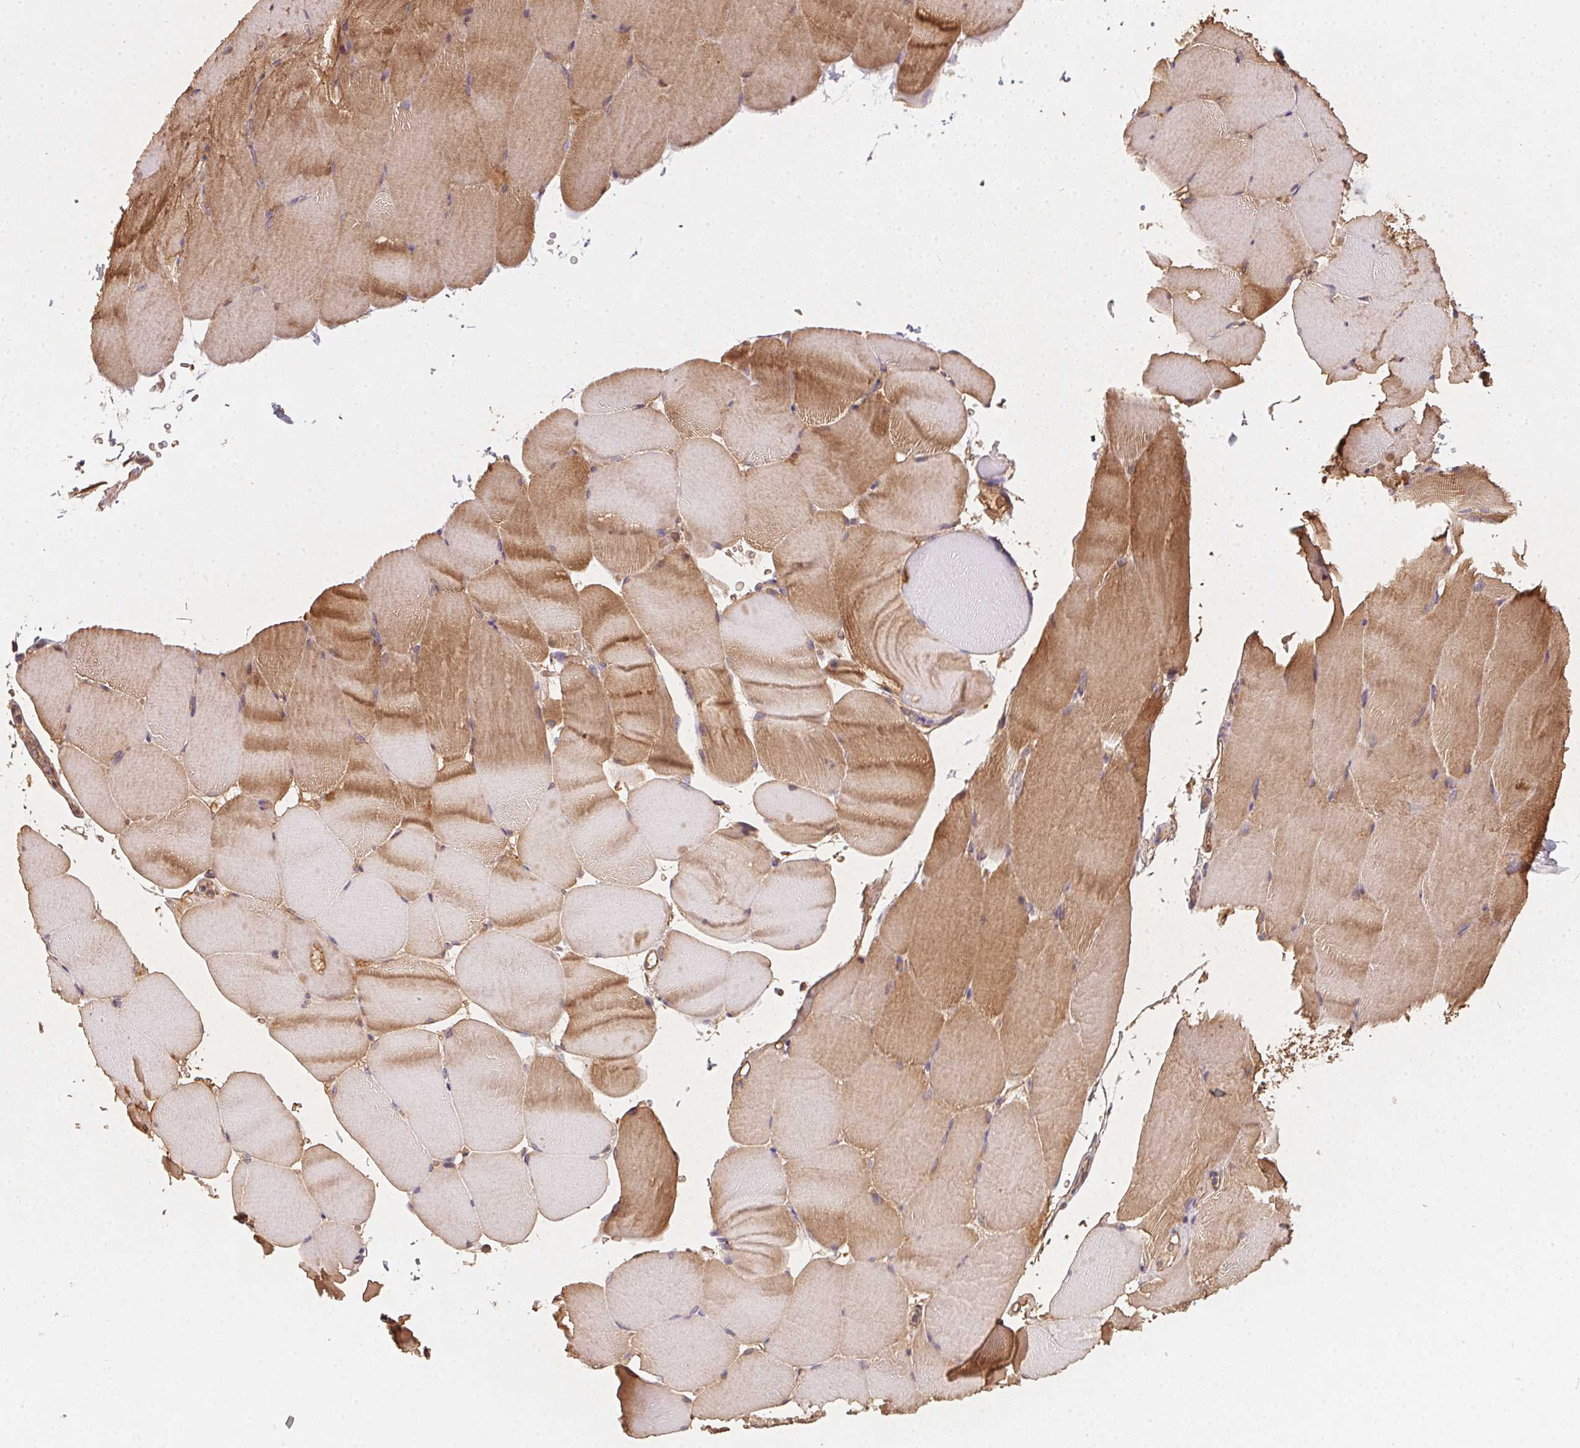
{"staining": {"intensity": "moderate", "quantity": ">75%", "location": "cytoplasmic/membranous"}, "tissue": "skeletal muscle", "cell_type": "Myocytes", "image_type": "normal", "snomed": [{"axis": "morphology", "description": "Normal tissue, NOS"}, {"axis": "topography", "description": "Skeletal muscle"}], "caption": "Skeletal muscle stained for a protein (brown) exhibits moderate cytoplasmic/membranous positive expression in approximately >75% of myocytes.", "gene": "TBKBP1", "patient": {"sex": "female", "age": 37}}